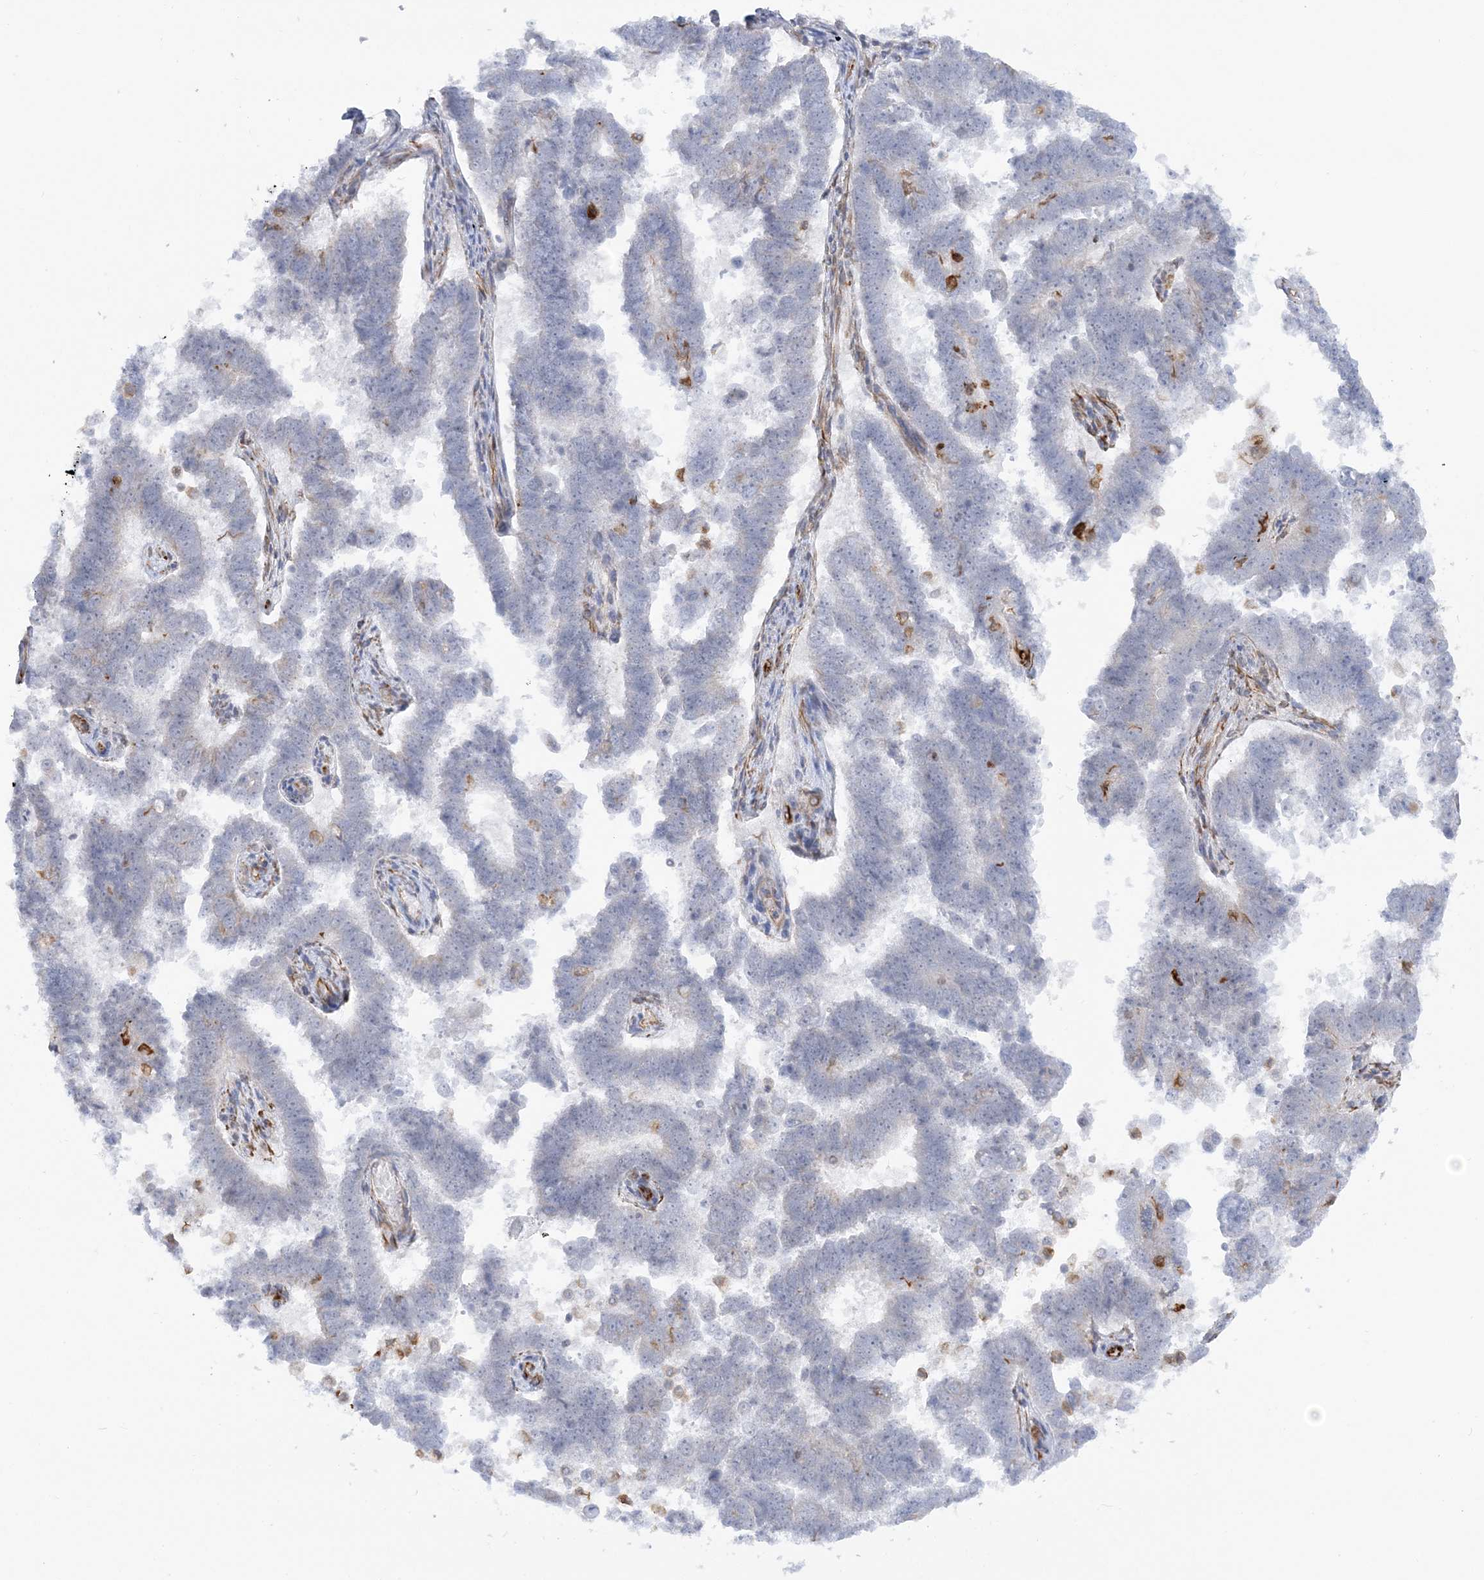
{"staining": {"intensity": "negative", "quantity": "none", "location": "none"}, "tissue": "endometrial cancer", "cell_type": "Tumor cells", "image_type": "cancer", "snomed": [{"axis": "morphology", "description": "Adenocarcinoma, NOS"}, {"axis": "topography", "description": "Endometrium"}], "caption": "Immunohistochemistry of human adenocarcinoma (endometrial) exhibits no positivity in tumor cells.", "gene": "SCLT1", "patient": {"sex": "female", "age": 75}}